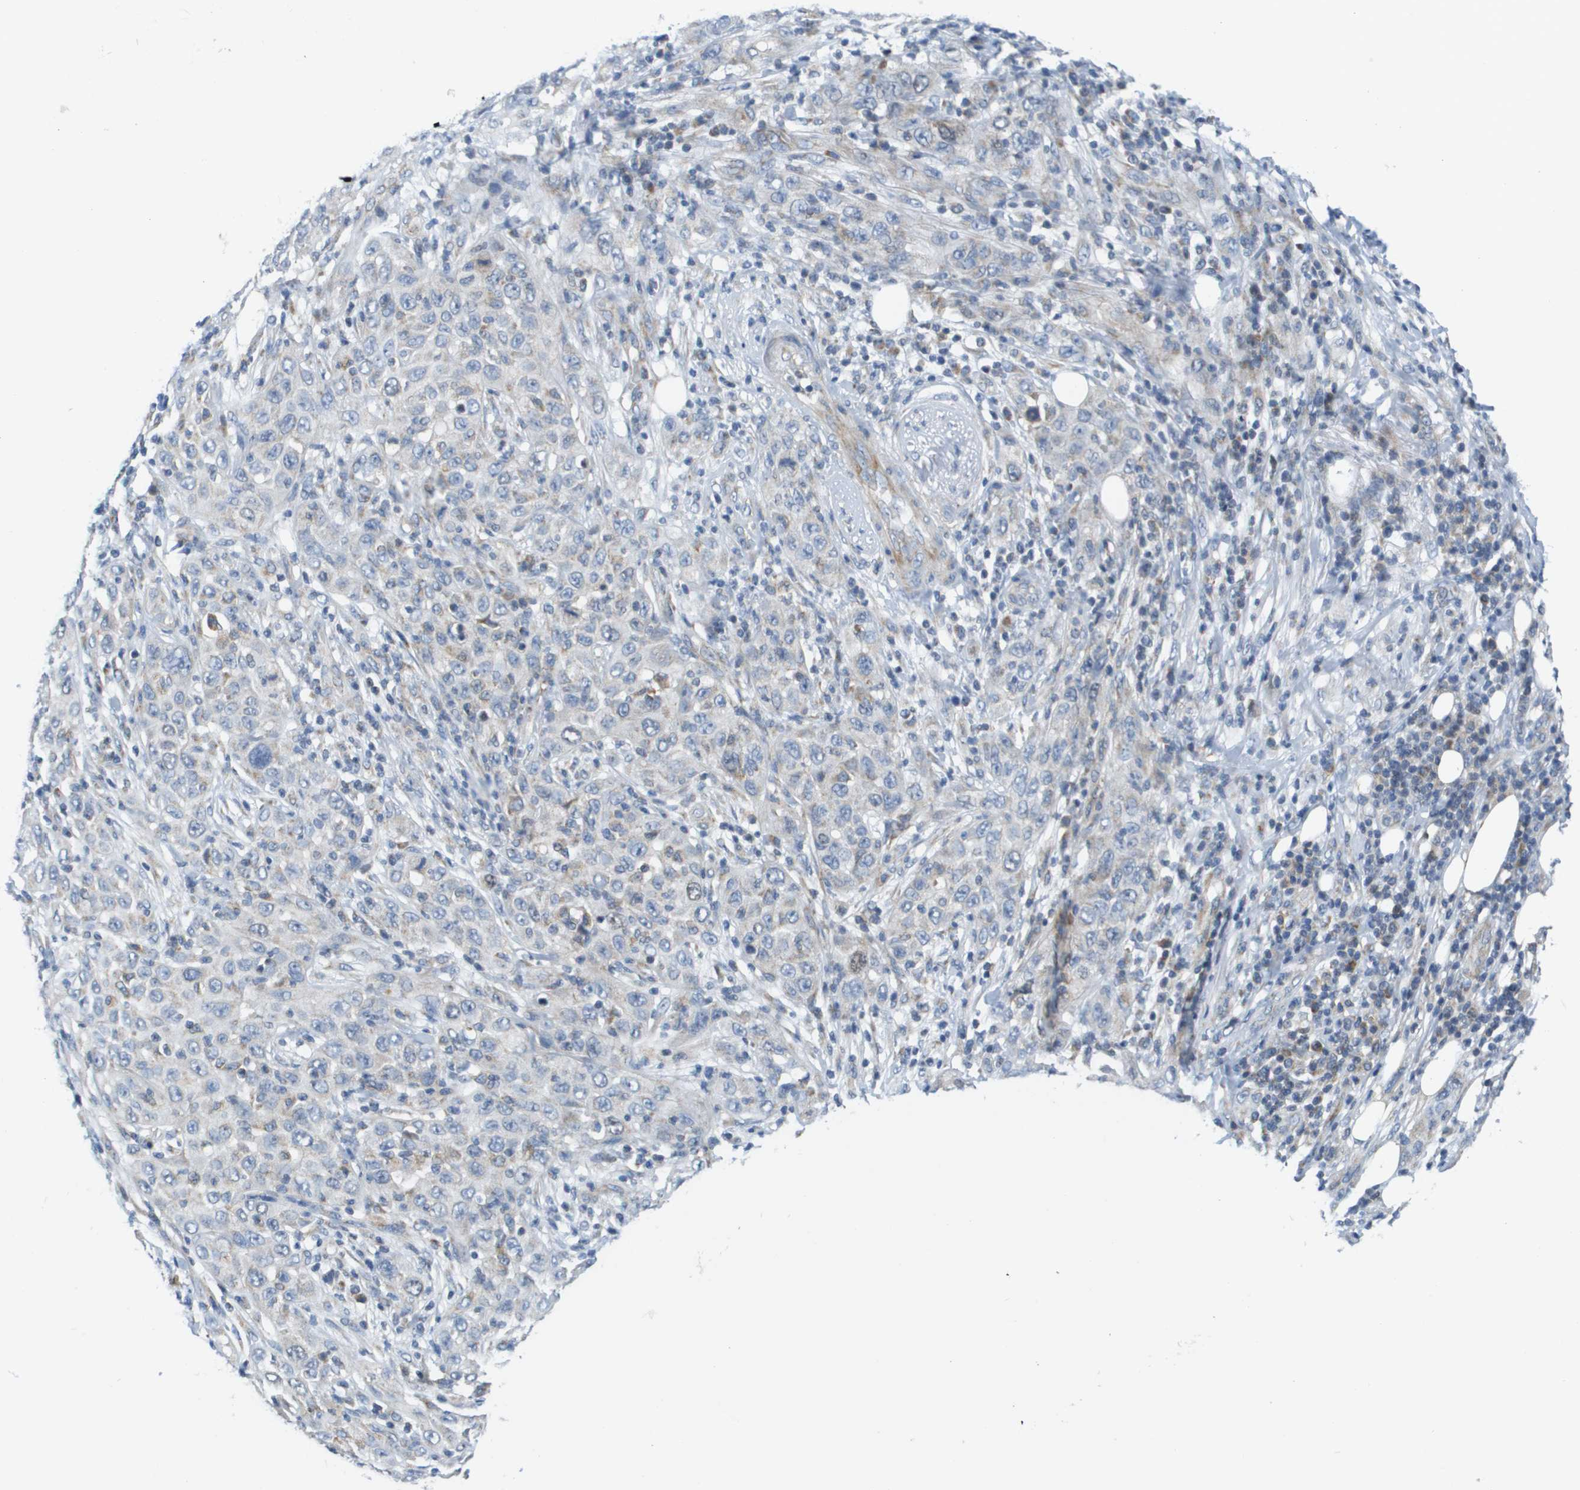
{"staining": {"intensity": "negative", "quantity": "none", "location": "none"}, "tissue": "skin cancer", "cell_type": "Tumor cells", "image_type": "cancer", "snomed": [{"axis": "morphology", "description": "Squamous cell carcinoma, NOS"}, {"axis": "topography", "description": "Skin"}], "caption": "This is an immunohistochemistry (IHC) micrograph of human skin cancer. There is no staining in tumor cells.", "gene": "KRT23", "patient": {"sex": "female", "age": 88}}